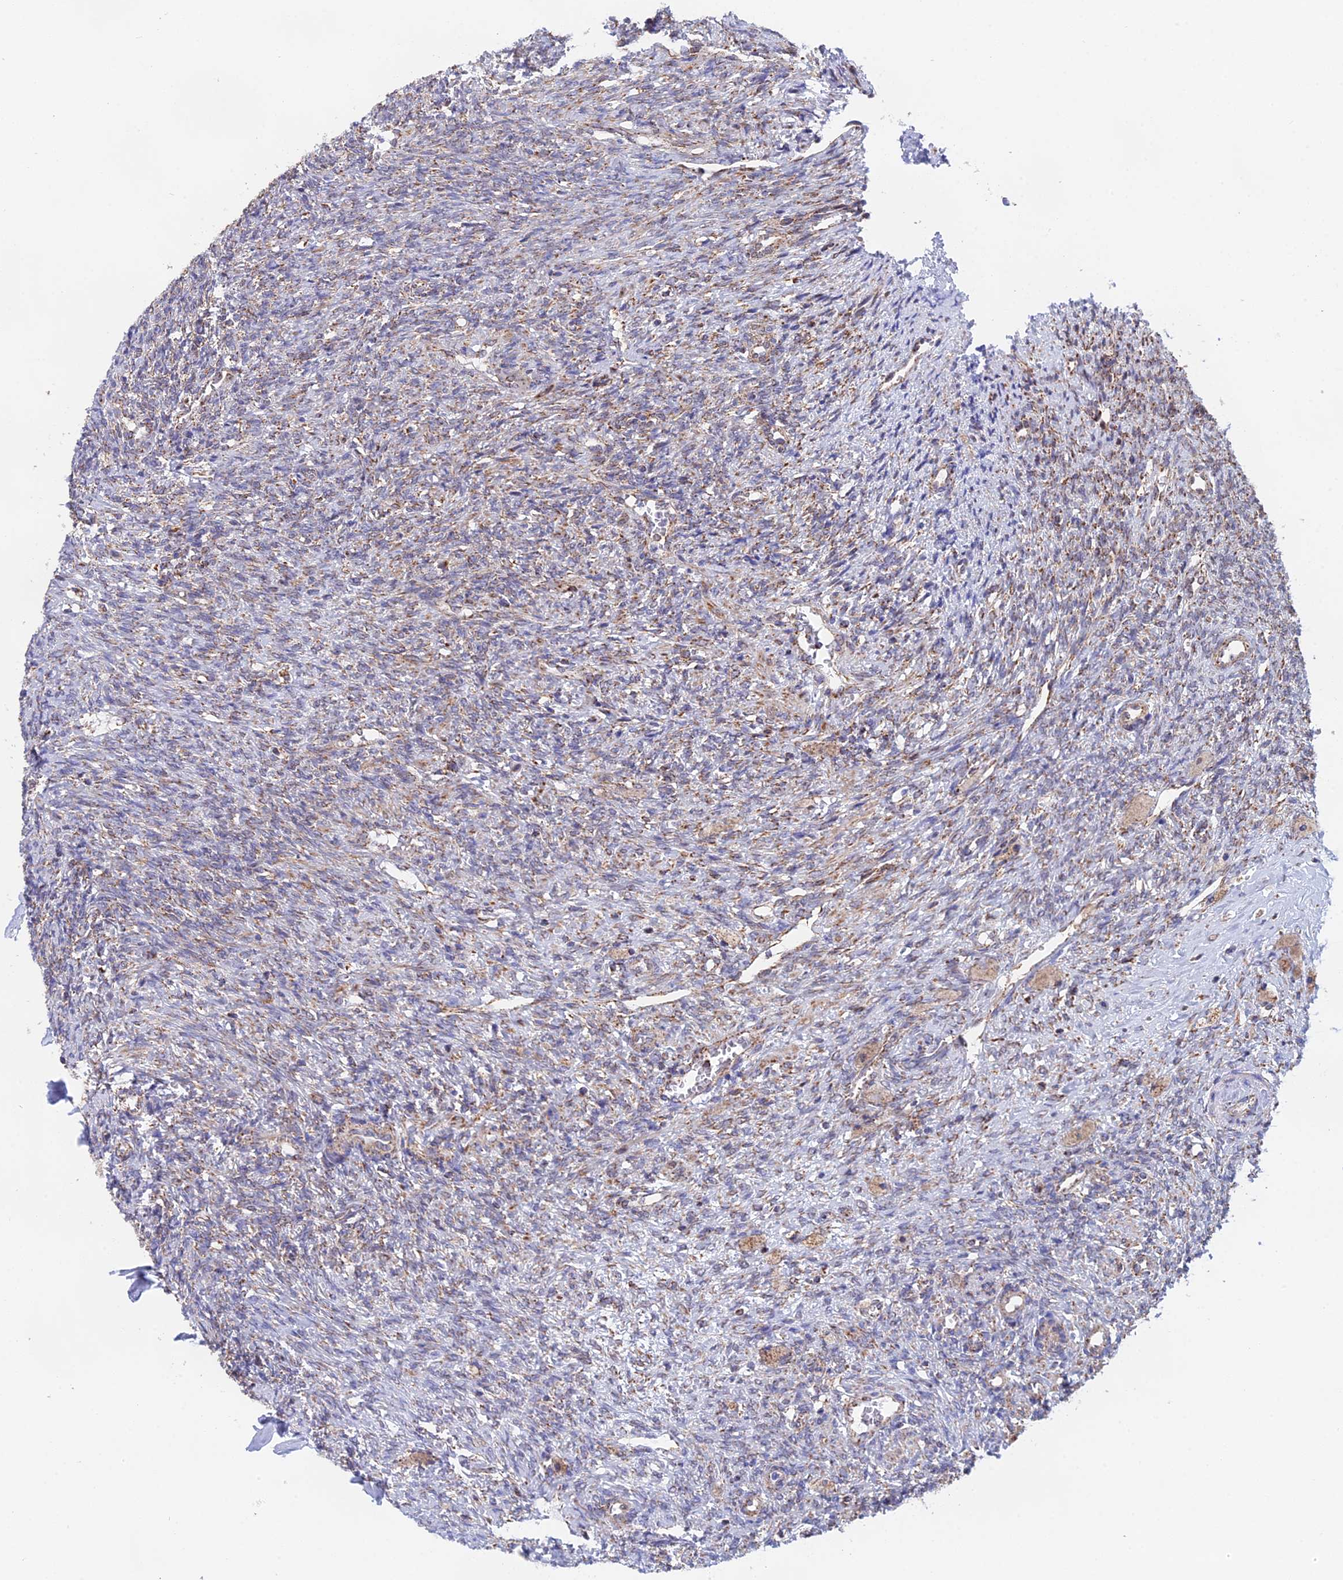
{"staining": {"intensity": "weak", "quantity": "<25%", "location": "cytoplasmic/membranous"}, "tissue": "ovary", "cell_type": "Ovarian stroma cells", "image_type": "normal", "snomed": [{"axis": "morphology", "description": "Normal tissue, NOS"}, {"axis": "topography", "description": "Ovary"}], "caption": "The photomicrograph exhibits no significant positivity in ovarian stroma cells of ovary. (Stains: DAB immunohistochemistry with hematoxylin counter stain, Microscopy: brightfield microscopy at high magnification).", "gene": "CDC16", "patient": {"sex": "female", "age": 41}}